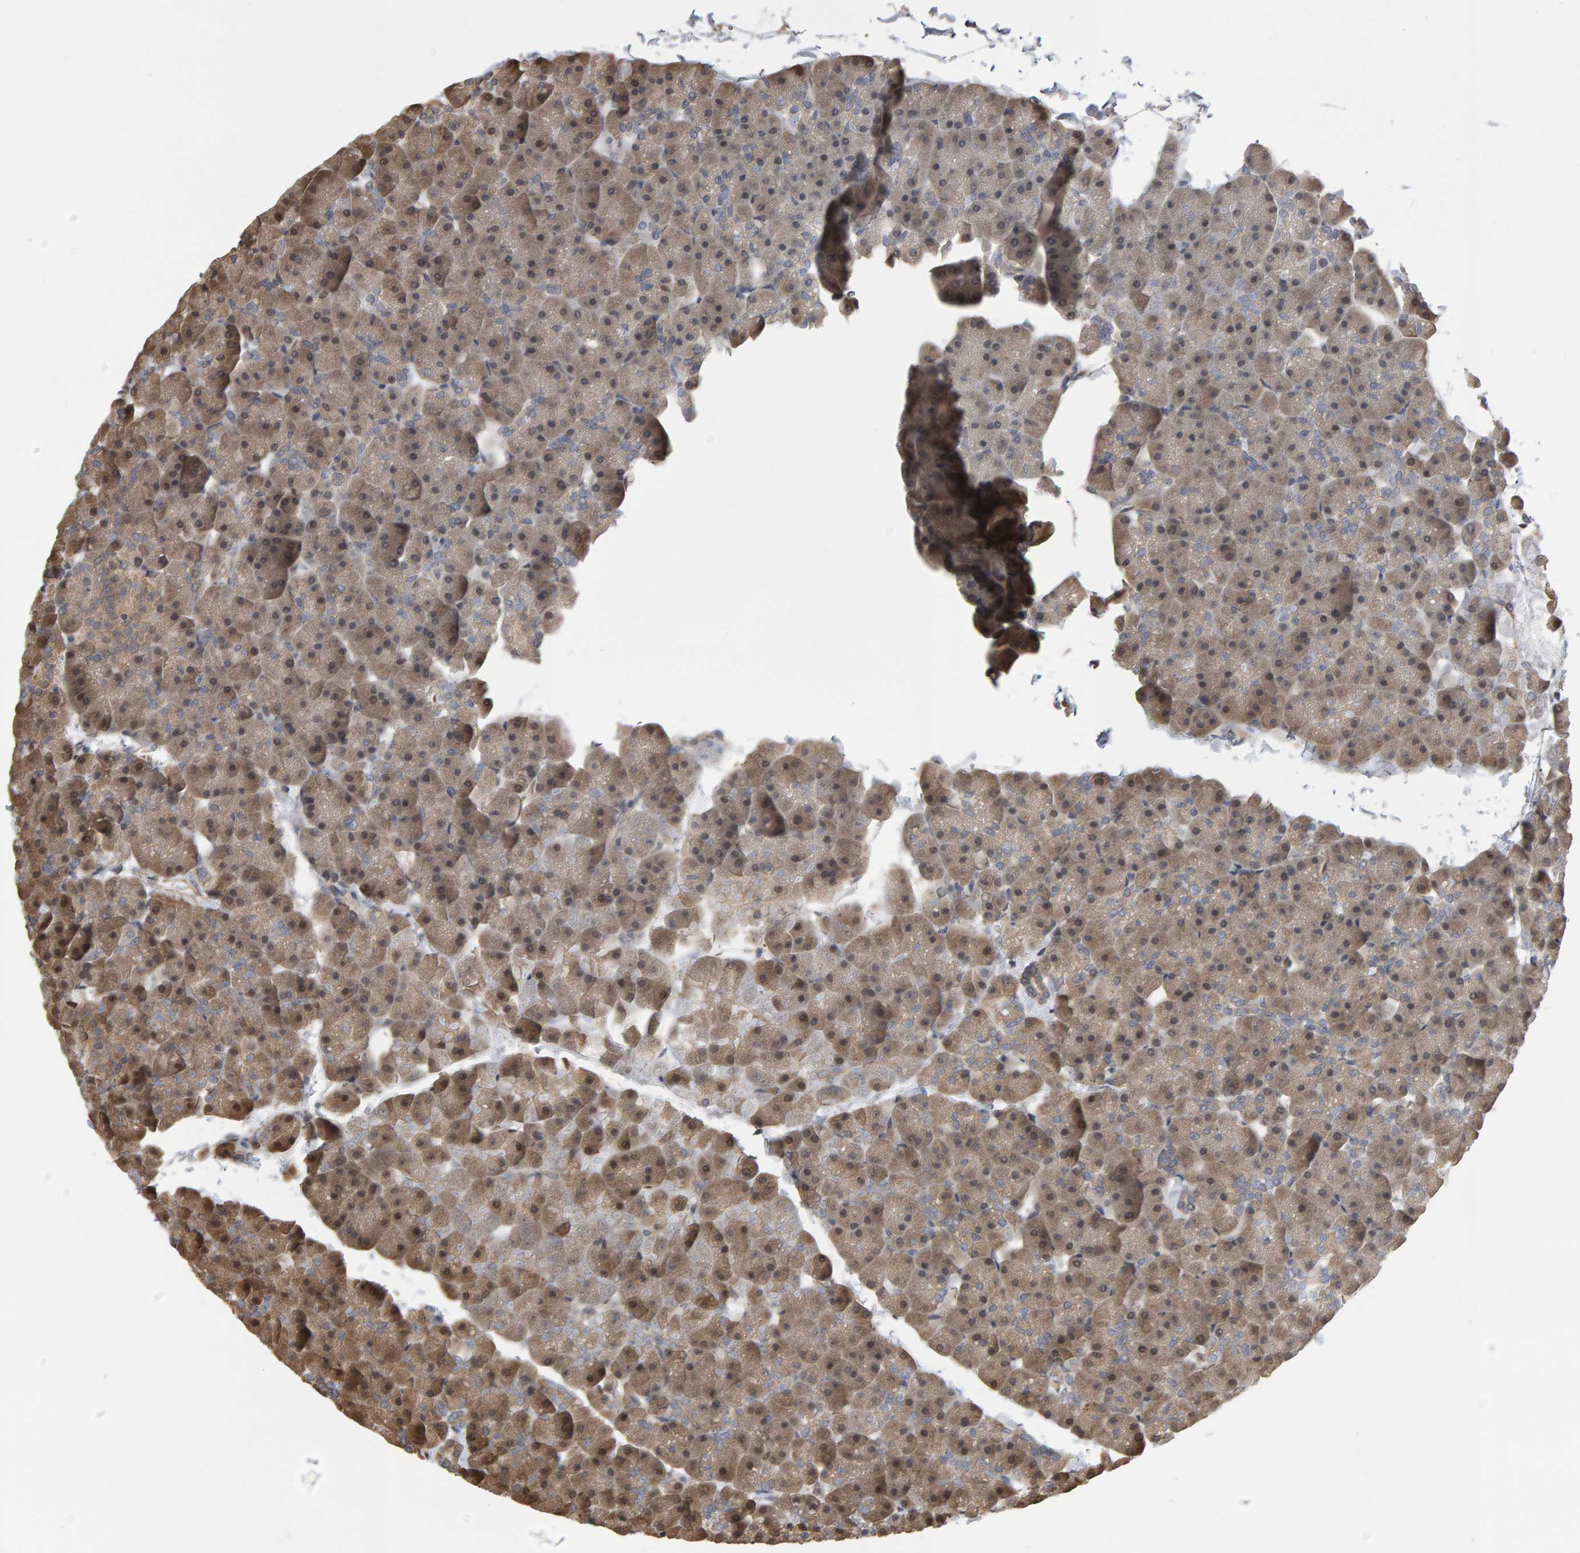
{"staining": {"intensity": "moderate", "quantity": ">75%", "location": "cytoplasmic/membranous"}, "tissue": "pancreas", "cell_type": "Exocrine glandular cells", "image_type": "normal", "snomed": [{"axis": "morphology", "description": "Normal tissue, NOS"}, {"axis": "topography", "description": "Pancreas"}], "caption": "Pancreas stained with a brown dye exhibits moderate cytoplasmic/membranous positive positivity in approximately >75% of exocrine glandular cells.", "gene": "COASY", "patient": {"sex": "male", "age": 35}}